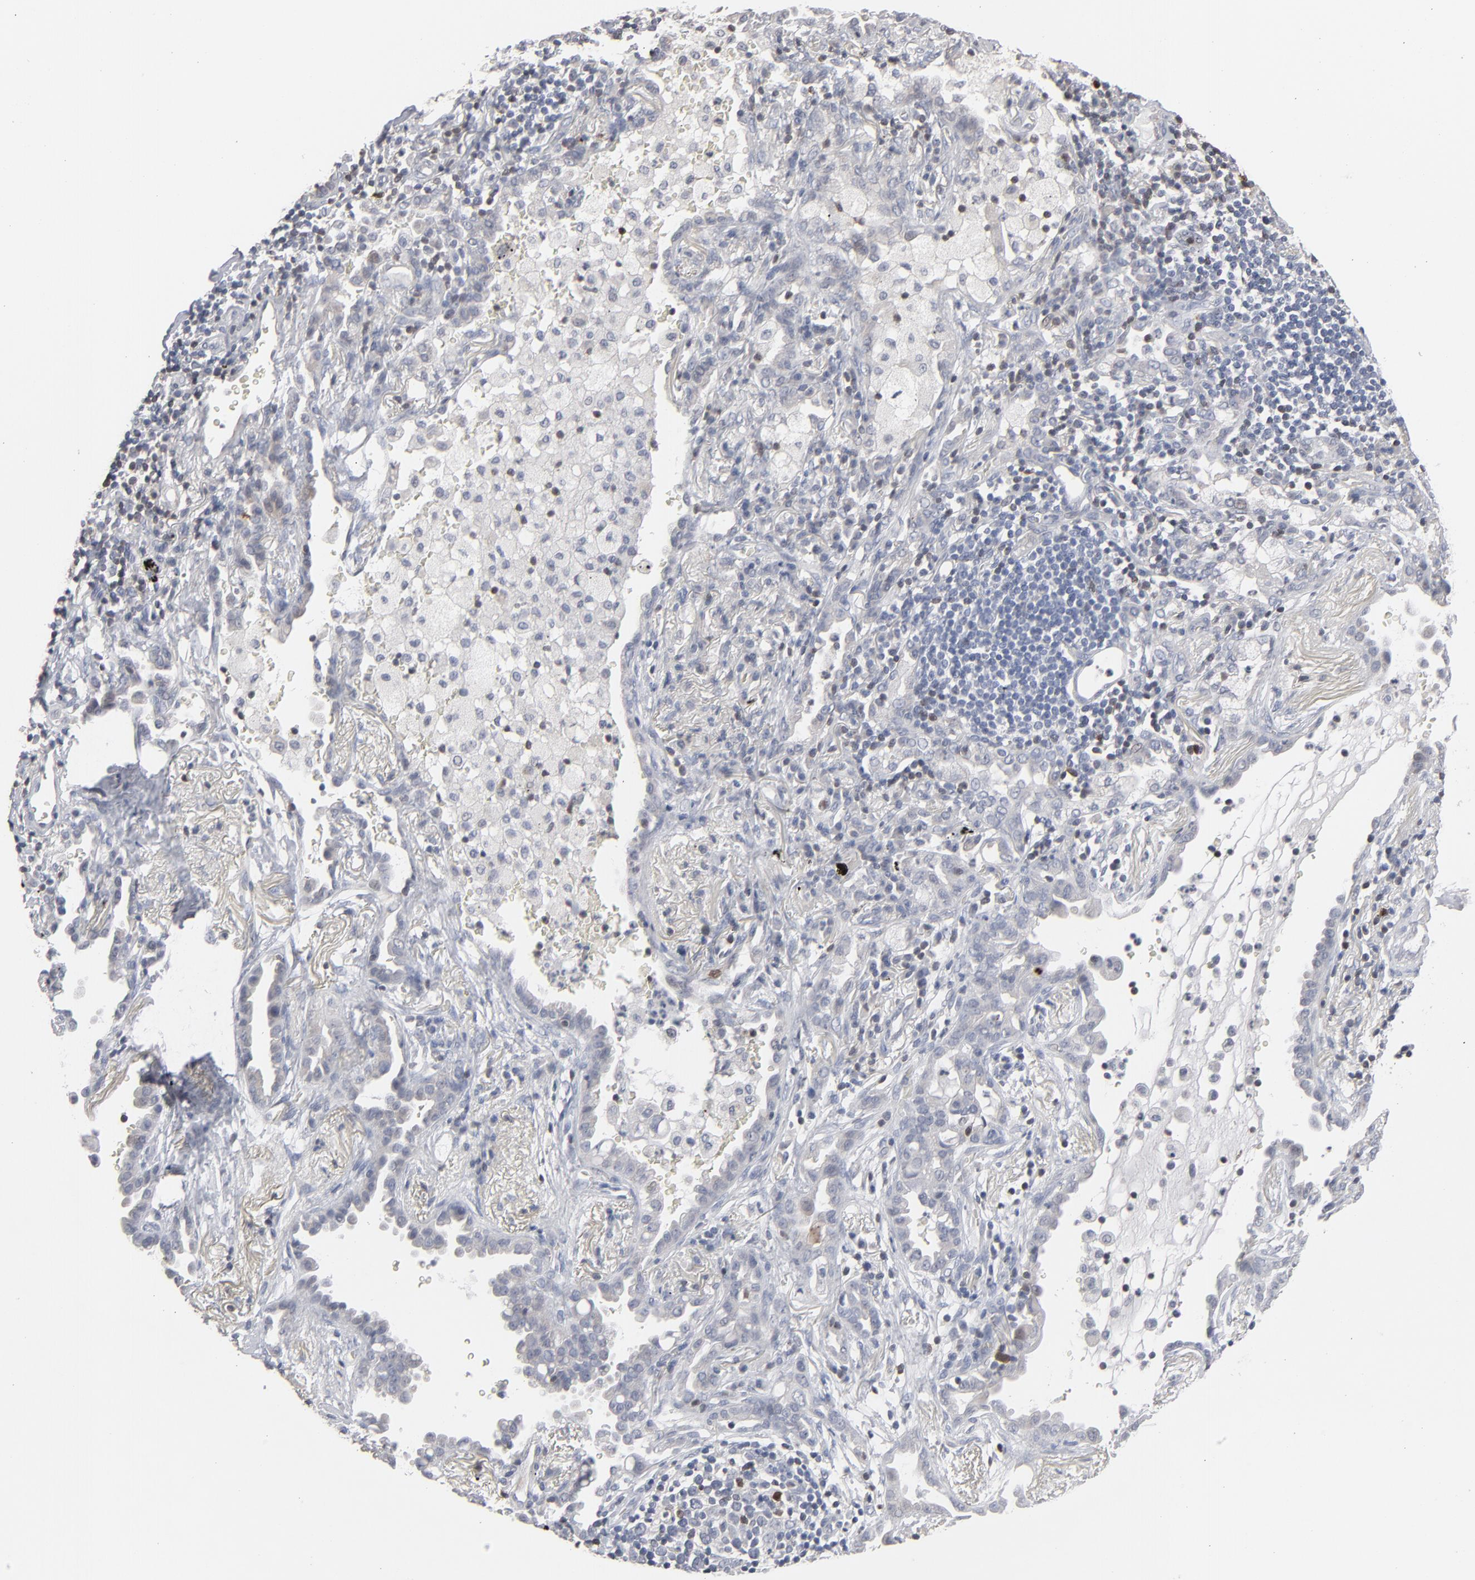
{"staining": {"intensity": "negative", "quantity": "none", "location": "none"}, "tissue": "lung cancer", "cell_type": "Tumor cells", "image_type": "cancer", "snomed": [{"axis": "morphology", "description": "Adenocarcinoma, NOS"}, {"axis": "topography", "description": "Lung"}], "caption": "IHC micrograph of human lung adenocarcinoma stained for a protein (brown), which exhibits no staining in tumor cells.", "gene": "STAT4", "patient": {"sex": "female", "age": 50}}